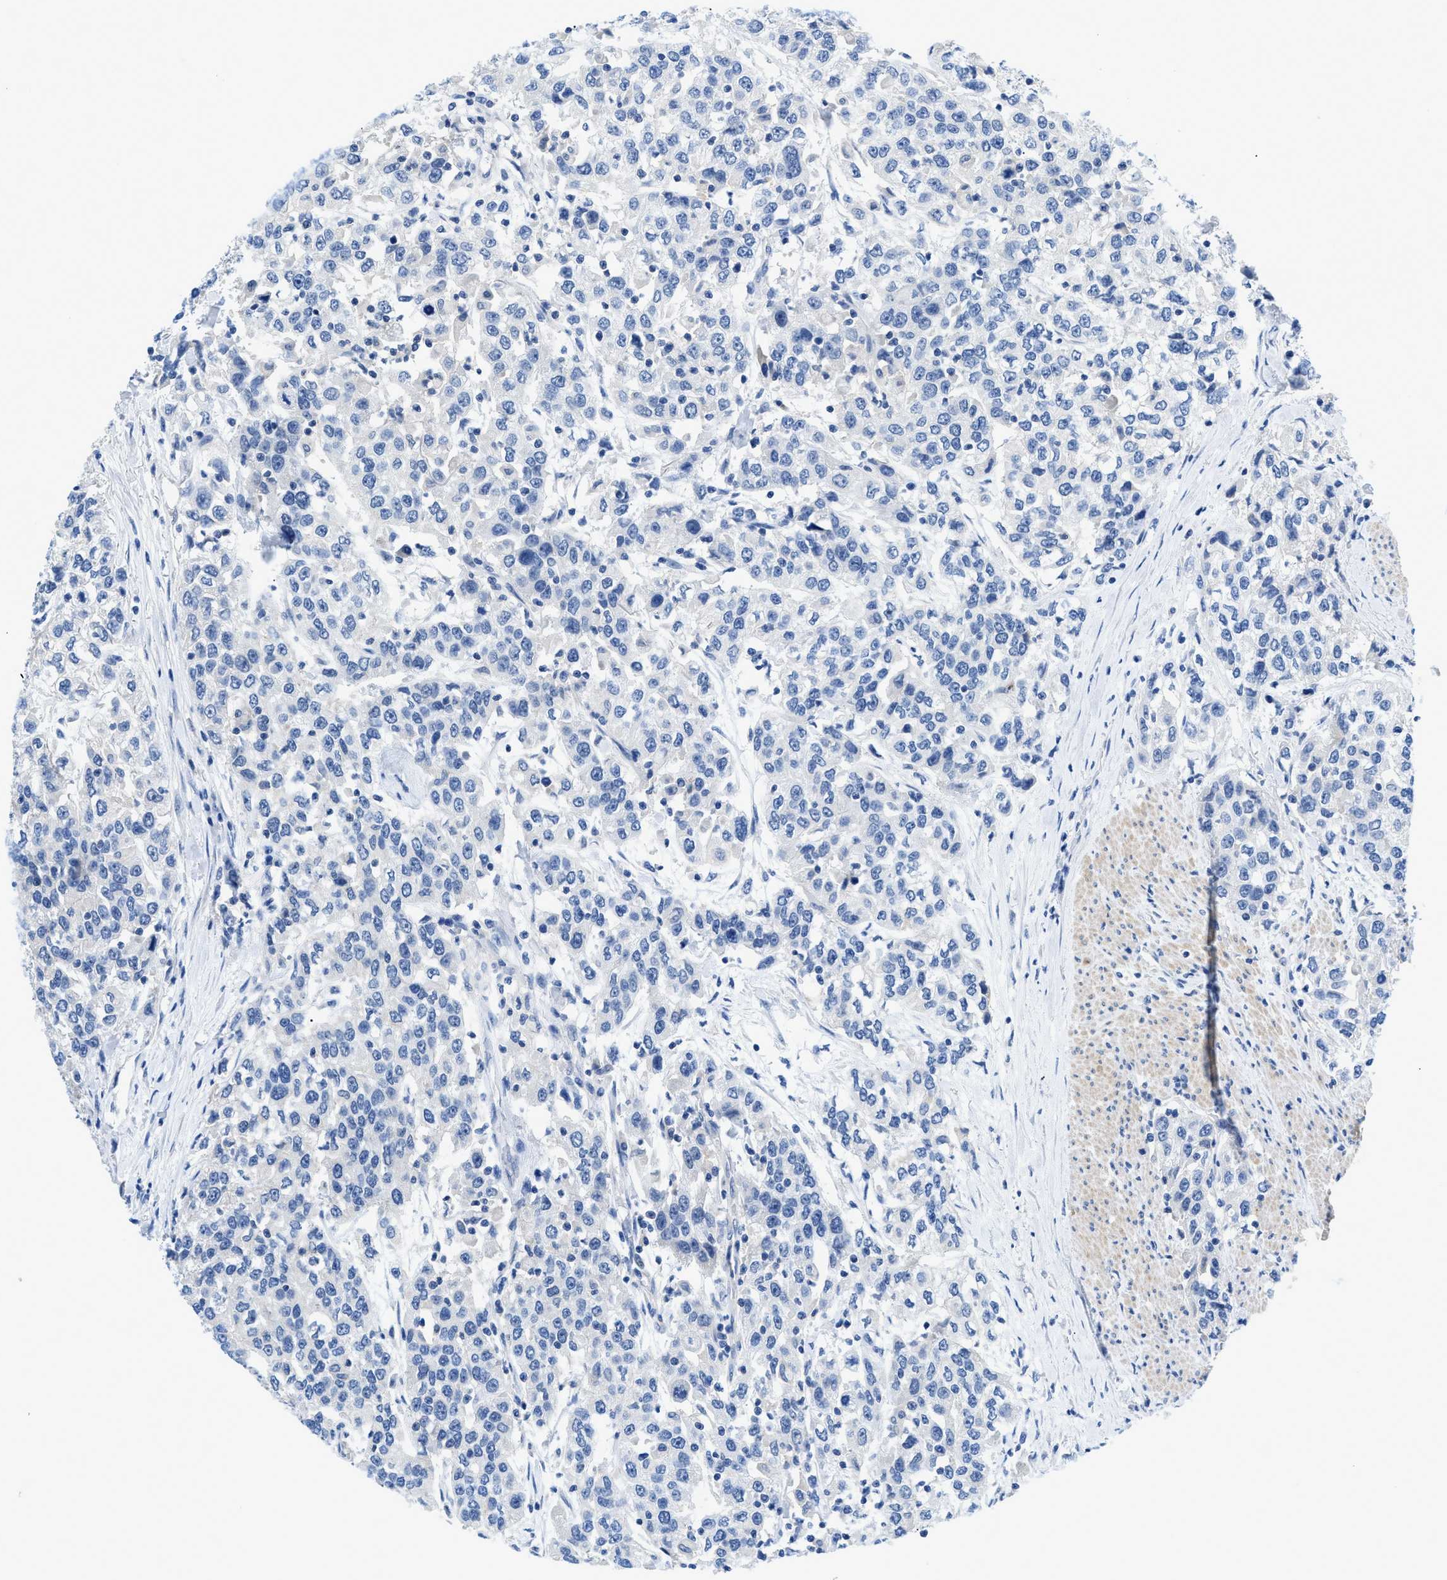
{"staining": {"intensity": "negative", "quantity": "none", "location": "none"}, "tissue": "urothelial cancer", "cell_type": "Tumor cells", "image_type": "cancer", "snomed": [{"axis": "morphology", "description": "Urothelial carcinoma, High grade"}, {"axis": "topography", "description": "Urinary bladder"}], "caption": "Micrograph shows no significant protein staining in tumor cells of urothelial cancer. The staining is performed using DAB brown chromogen with nuclei counter-stained in using hematoxylin.", "gene": "SLC10A6", "patient": {"sex": "female", "age": 80}}